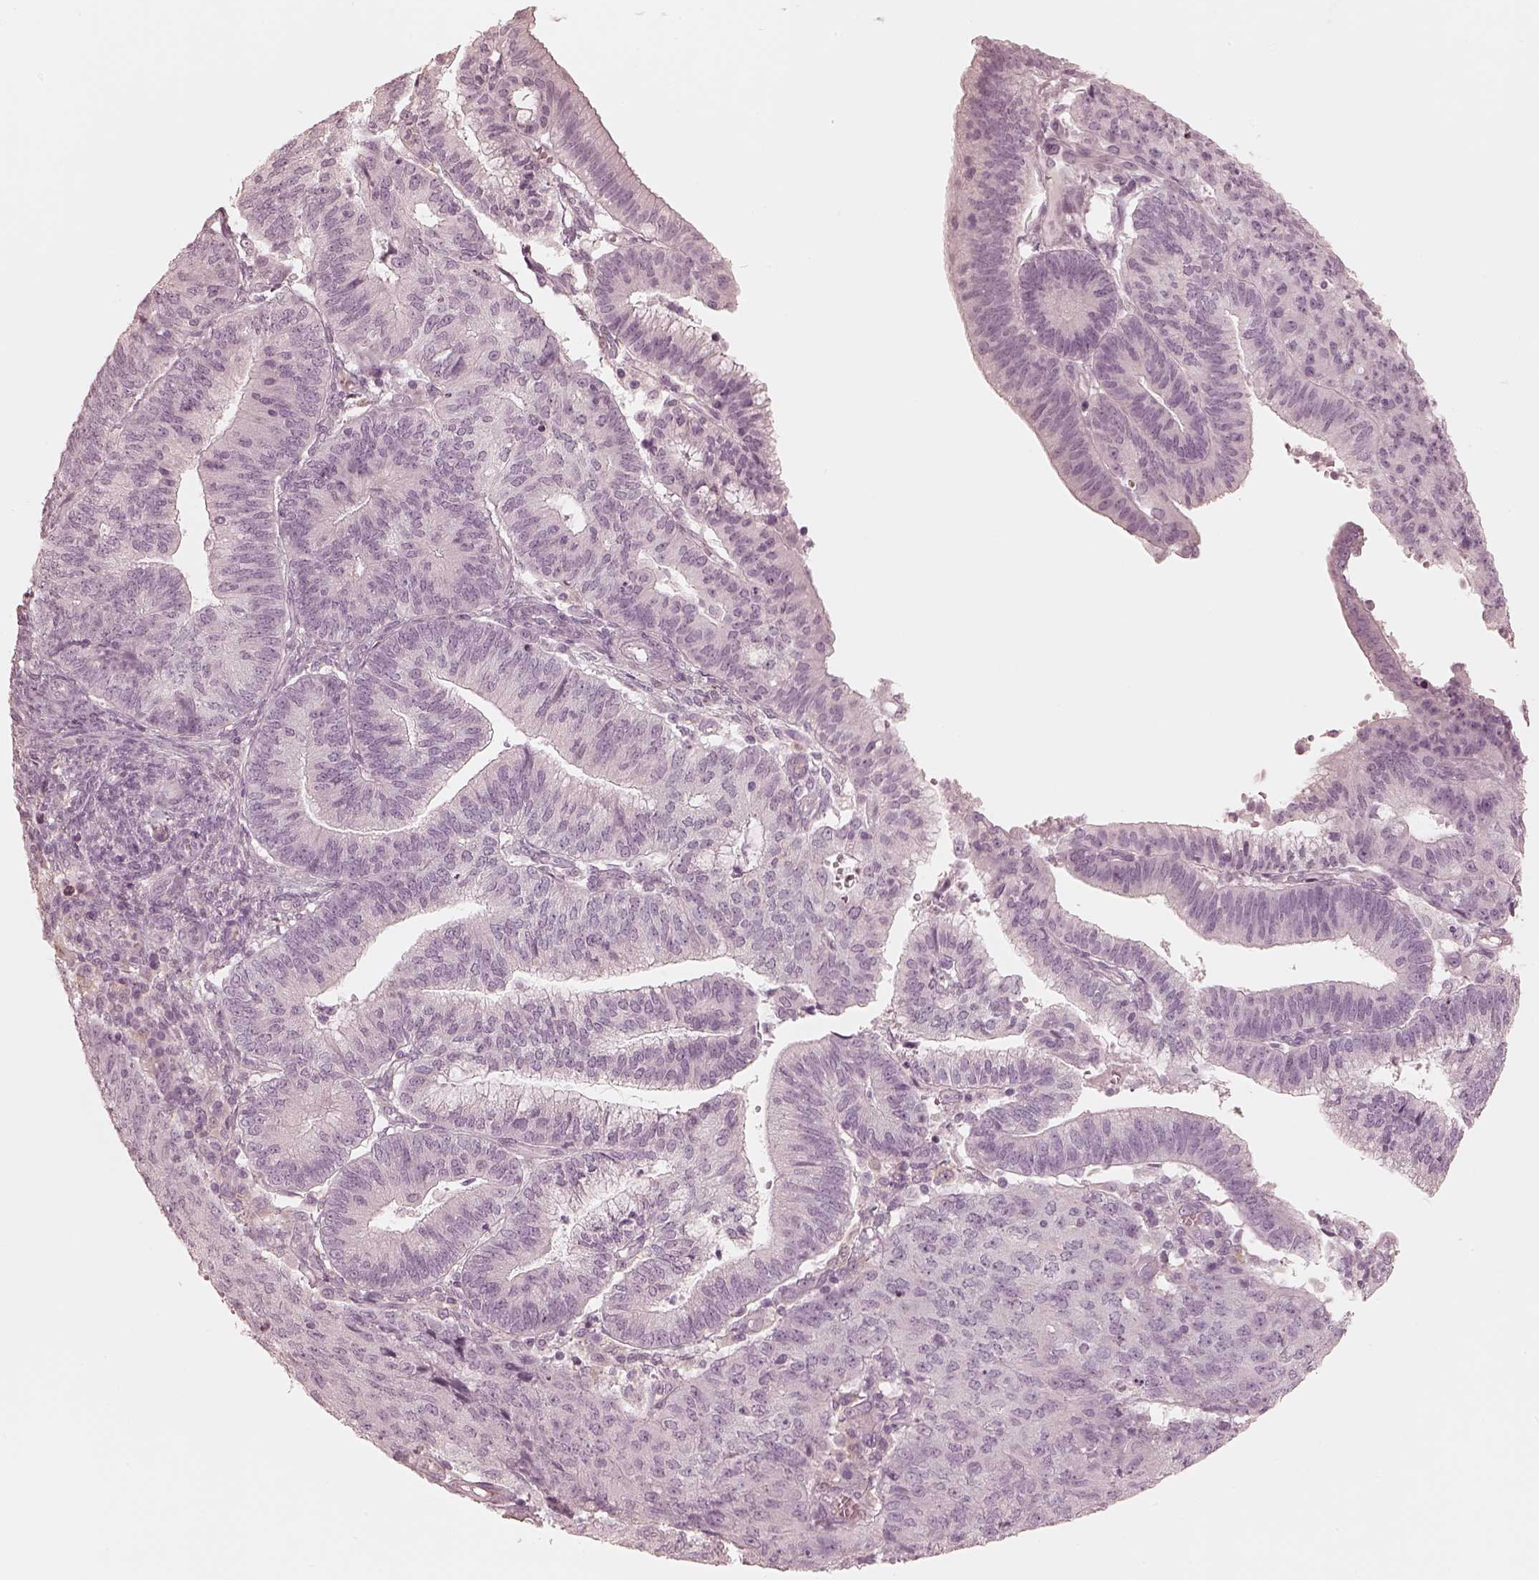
{"staining": {"intensity": "negative", "quantity": "none", "location": "none"}, "tissue": "endometrial cancer", "cell_type": "Tumor cells", "image_type": "cancer", "snomed": [{"axis": "morphology", "description": "Adenocarcinoma, NOS"}, {"axis": "topography", "description": "Endometrium"}], "caption": "IHC histopathology image of human endometrial cancer stained for a protein (brown), which demonstrates no expression in tumor cells. (DAB (3,3'-diaminobenzidine) immunohistochemistry visualized using brightfield microscopy, high magnification).", "gene": "CALR3", "patient": {"sex": "female", "age": 82}}